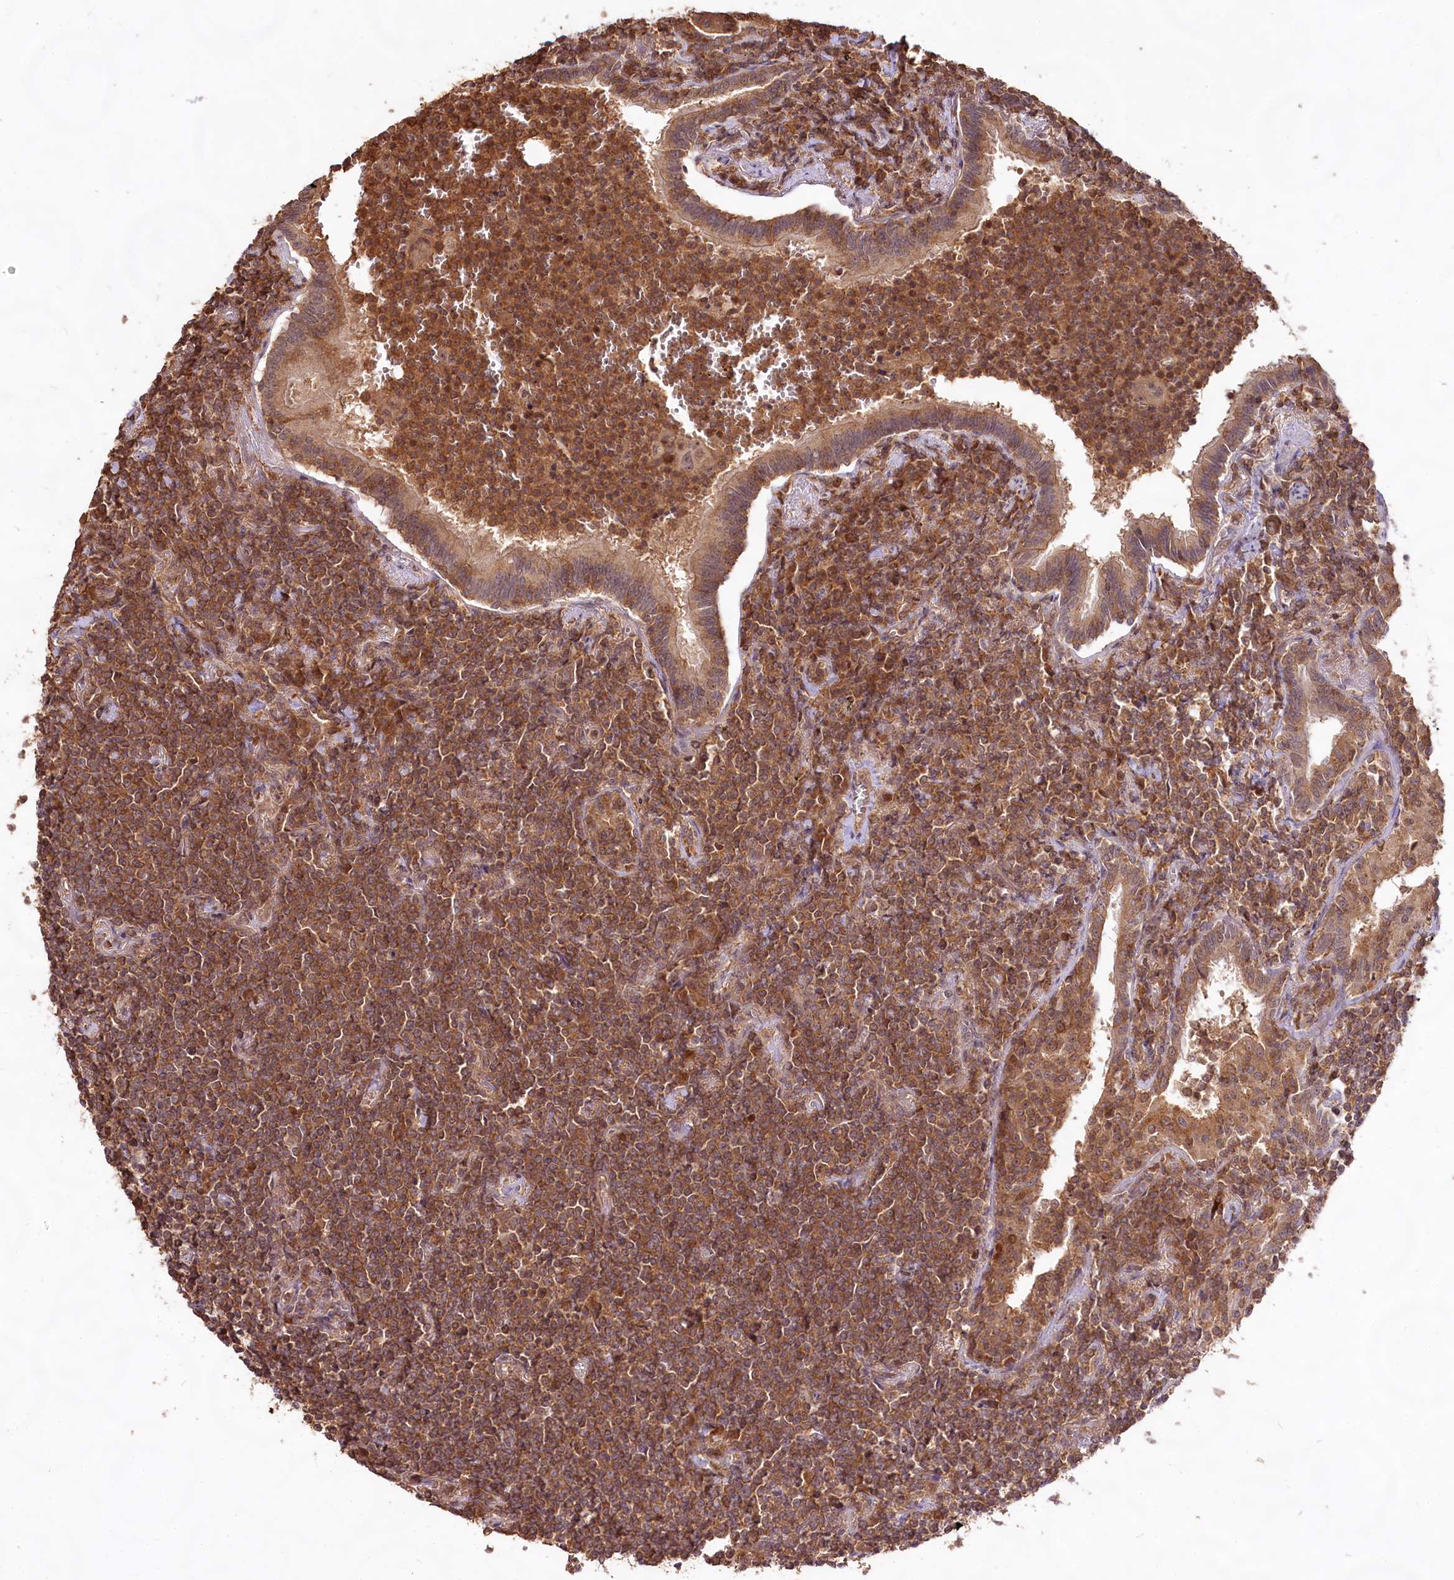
{"staining": {"intensity": "moderate", "quantity": ">75%", "location": "cytoplasmic/membranous,nuclear"}, "tissue": "lymphoma", "cell_type": "Tumor cells", "image_type": "cancer", "snomed": [{"axis": "morphology", "description": "Malignant lymphoma, non-Hodgkin's type, Low grade"}, {"axis": "topography", "description": "Lung"}], "caption": "Lymphoma tissue reveals moderate cytoplasmic/membranous and nuclear positivity in about >75% of tumor cells, visualized by immunohistochemistry. (DAB = brown stain, brightfield microscopy at high magnification).", "gene": "RRP8", "patient": {"sex": "female", "age": 71}}